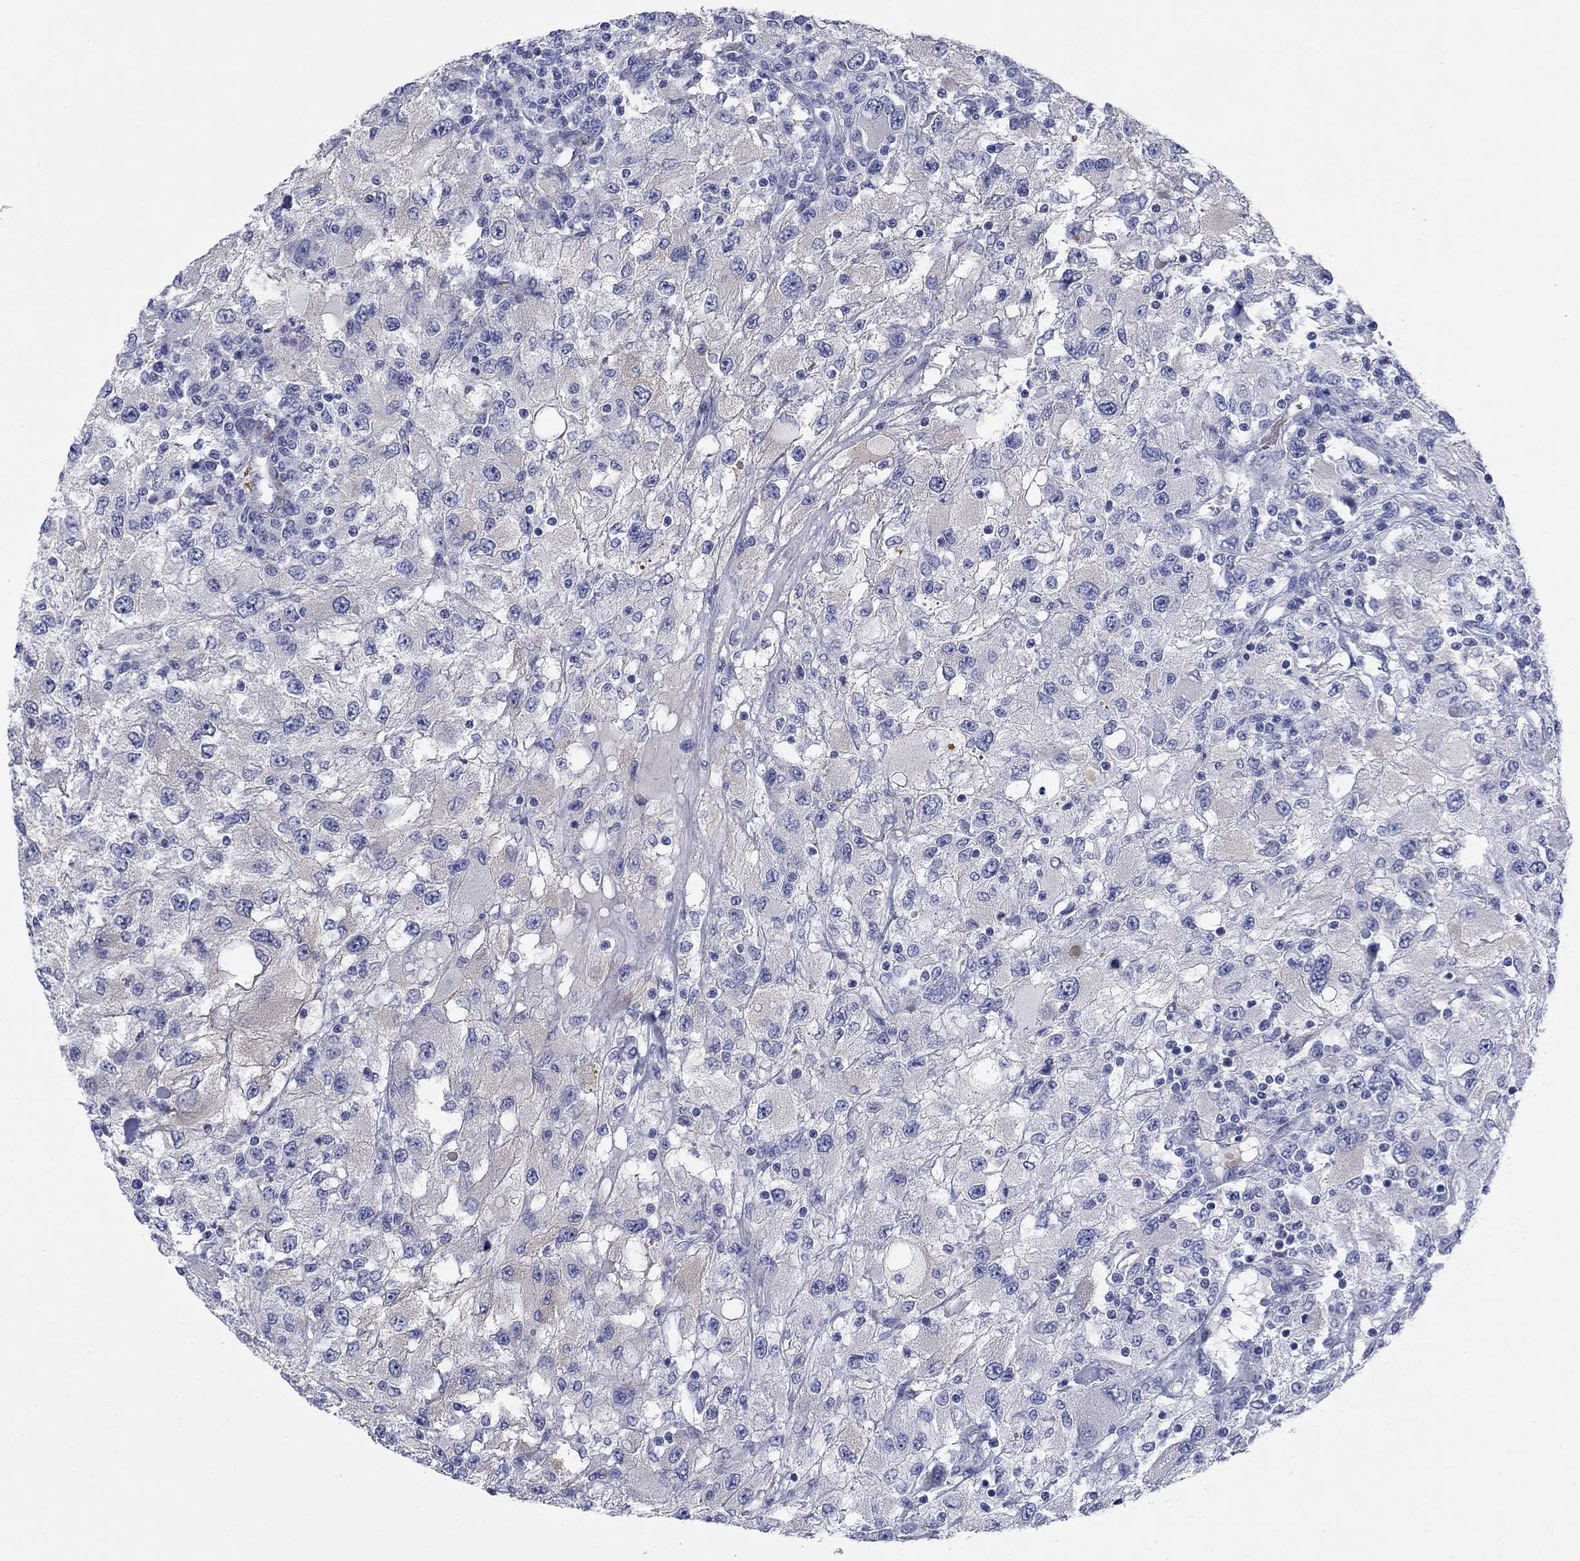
{"staining": {"intensity": "negative", "quantity": "none", "location": "none"}, "tissue": "renal cancer", "cell_type": "Tumor cells", "image_type": "cancer", "snomed": [{"axis": "morphology", "description": "Adenocarcinoma, NOS"}, {"axis": "topography", "description": "Kidney"}], "caption": "Tumor cells show no significant protein staining in renal cancer.", "gene": "PTPRZ1", "patient": {"sex": "female", "age": 67}}